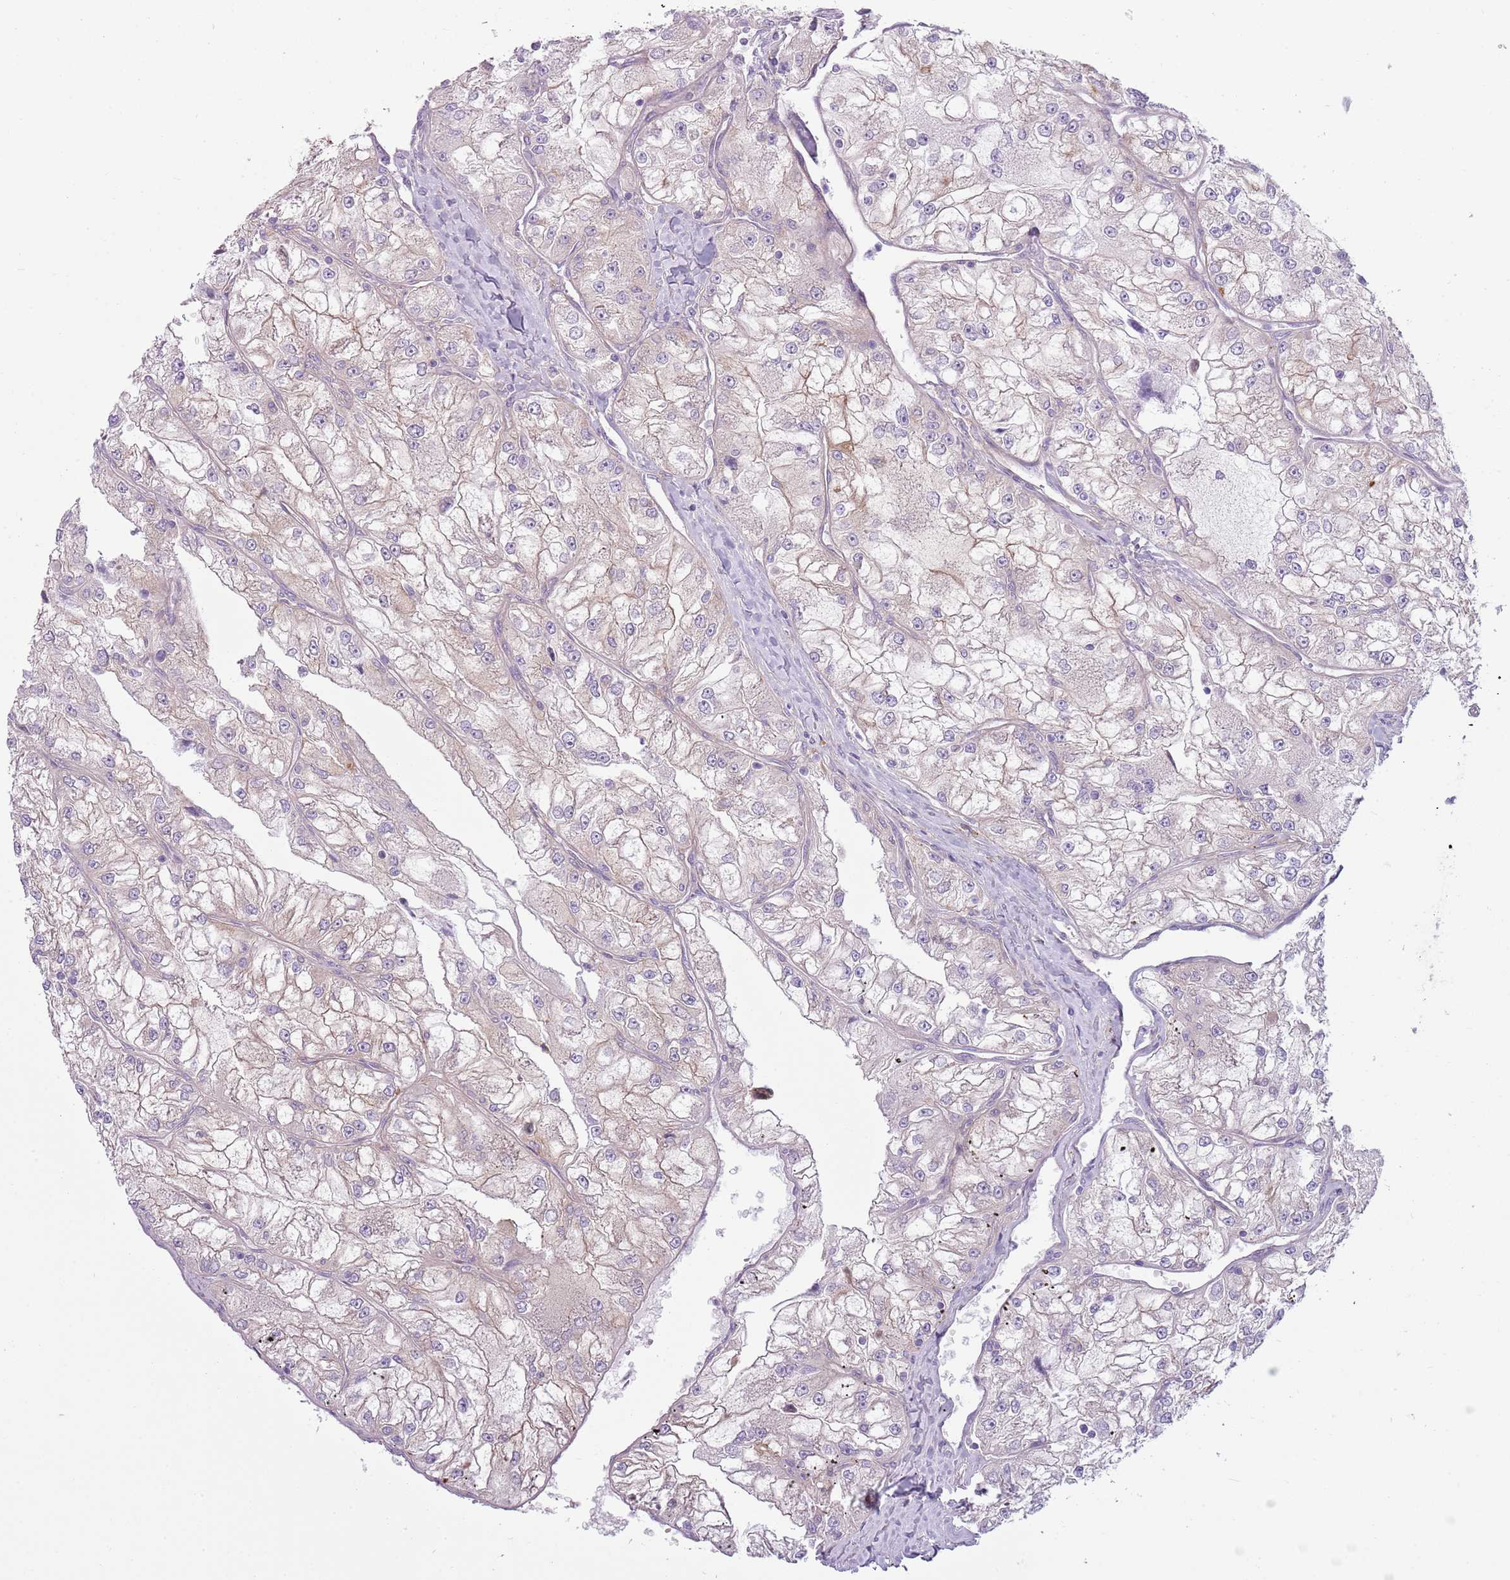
{"staining": {"intensity": "moderate", "quantity": "<25%", "location": "cytoplasmic/membranous"}, "tissue": "renal cancer", "cell_type": "Tumor cells", "image_type": "cancer", "snomed": [{"axis": "morphology", "description": "Adenocarcinoma, NOS"}, {"axis": "topography", "description": "Kidney"}], "caption": "The photomicrograph reveals a brown stain indicating the presence of a protein in the cytoplasmic/membranous of tumor cells in renal cancer. (Brightfield microscopy of DAB IHC at high magnification).", "gene": "SNX1", "patient": {"sex": "female", "age": 72}}